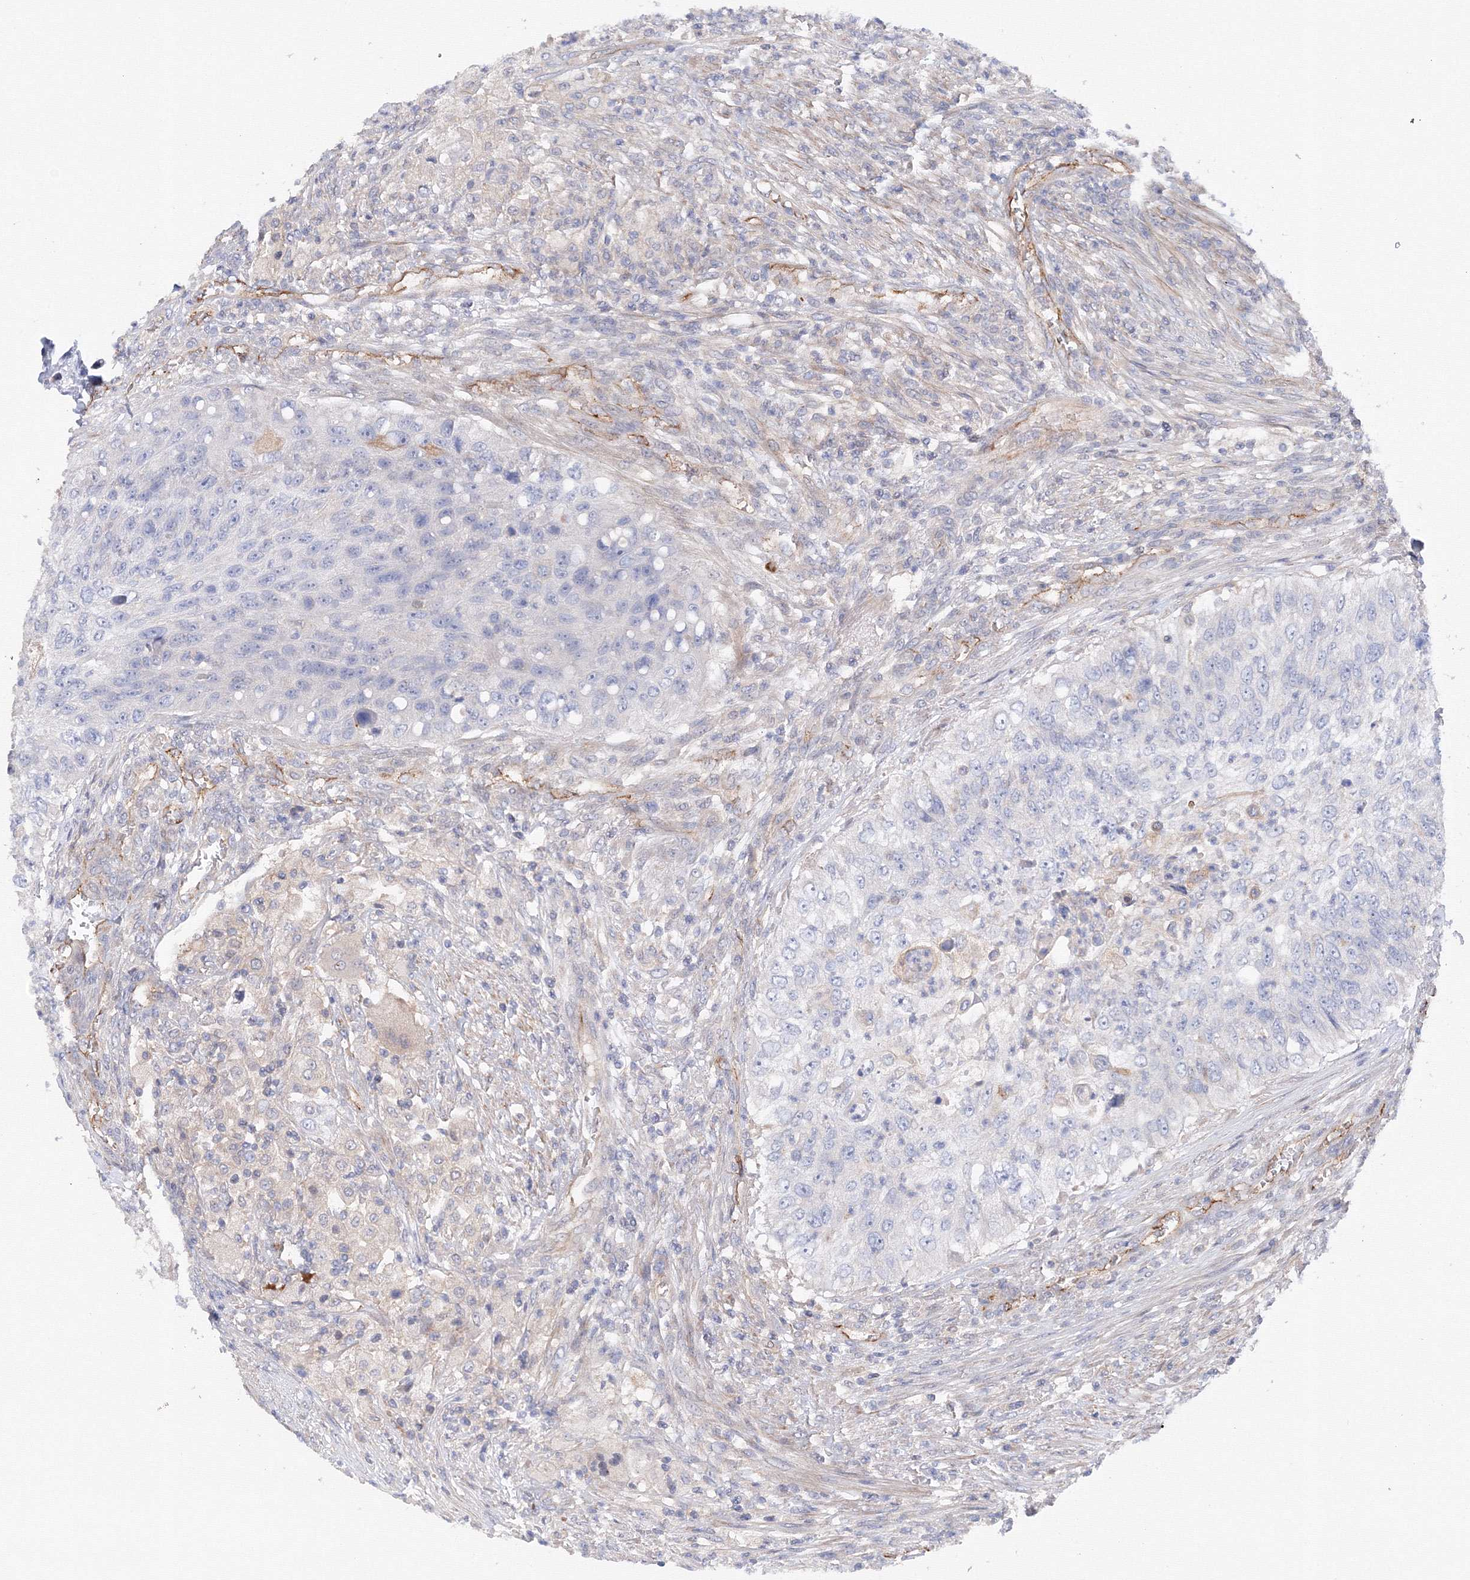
{"staining": {"intensity": "negative", "quantity": "none", "location": "none"}, "tissue": "urothelial cancer", "cell_type": "Tumor cells", "image_type": "cancer", "snomed": [{"axis": "morphology", "description": "Urothelial carcinoma, High grade"}, {"axis": "topography", "description": "Urinary bladder"}], "caption": "A high-resolution micrograph shows IHC staining of urothelial cancer, which demonstrates no significant positivity in tumor cells.", "gene": "DIS3L2", "patient": {"sex": "female", "age": 60}}